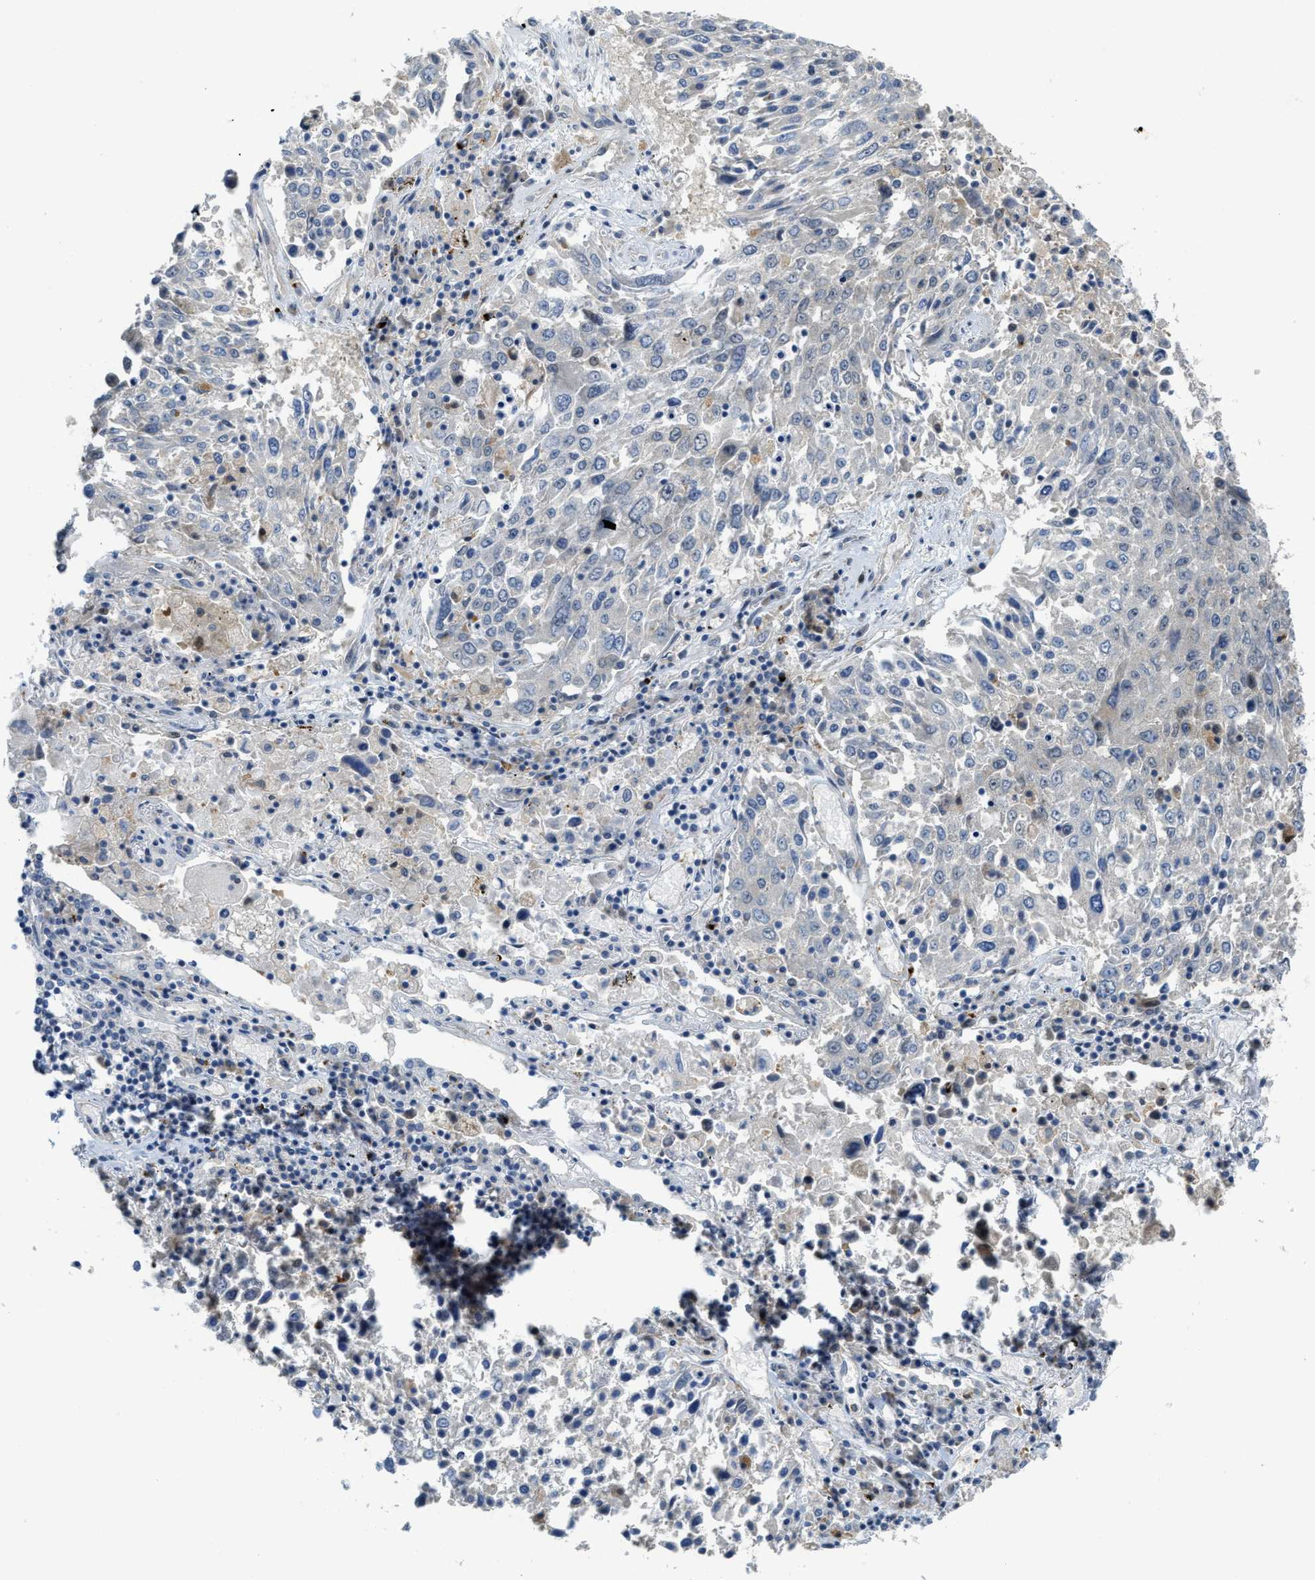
{"staining": {"intensity": "negative", "quantity": "none", "location": "none"}, "tissue": "lung cancer", "cell_type": "Tumor cells", "image_type": "cancer", "snomed": [{"axis": "morphology", "description": "Squamous cell carcinoma, NOS"}, {"axis": "topography", "description": "Lung"}], "caption": "This is an immunohistochemistry photomicrograph of lung squamous cell carcinoma. There is no positivity in tumor cells.", "gene": "KLHDC10", "patient": {"sex": "male", "age": 65}}